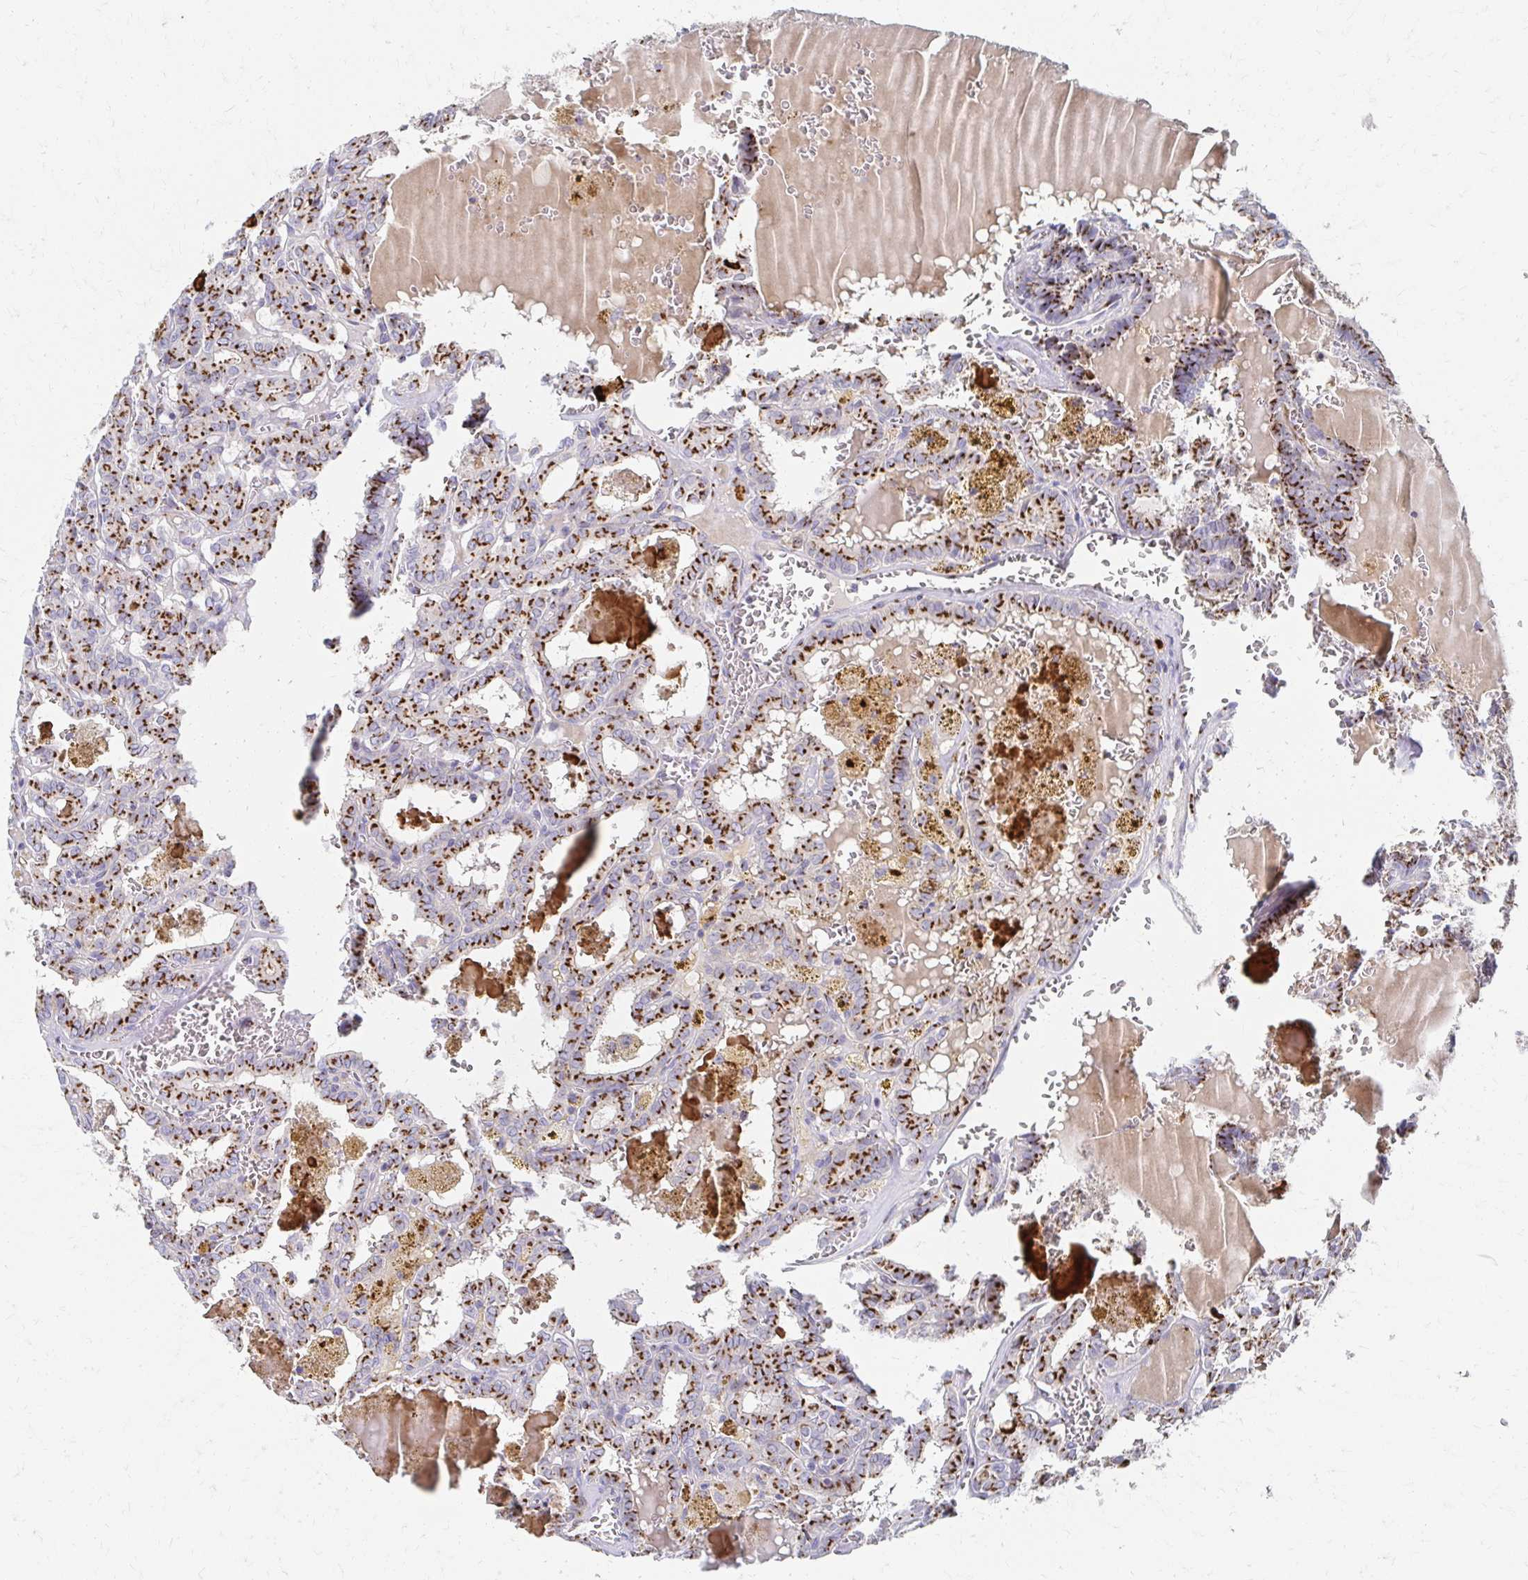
{"staining": {"intensity": "strong", "quantity": ">75%", "location": "cytoplasmic/membranous"}, "tissue": "thyroid cancer", "cell_type": "Tumor cells", "image_type": "cancer", "snomed": [{"axis": "morphology", "description": "Papillary adenocarcinoma, NOS"}, {"axis": "topography", "description": "Thyroid gland"}], "caption": "Tumor cells reveal high levels of strong cytoplasmic/membranous staining in approximately >75% of cells in papillary adenocarcinoma (thyroid). Using DAB (brown) and hematoxylin (blue) stains, captured at high magnification using brightfield microscopy.", "gene": "TM9SF1", "patient": {"sex": "female", "age": 39}}